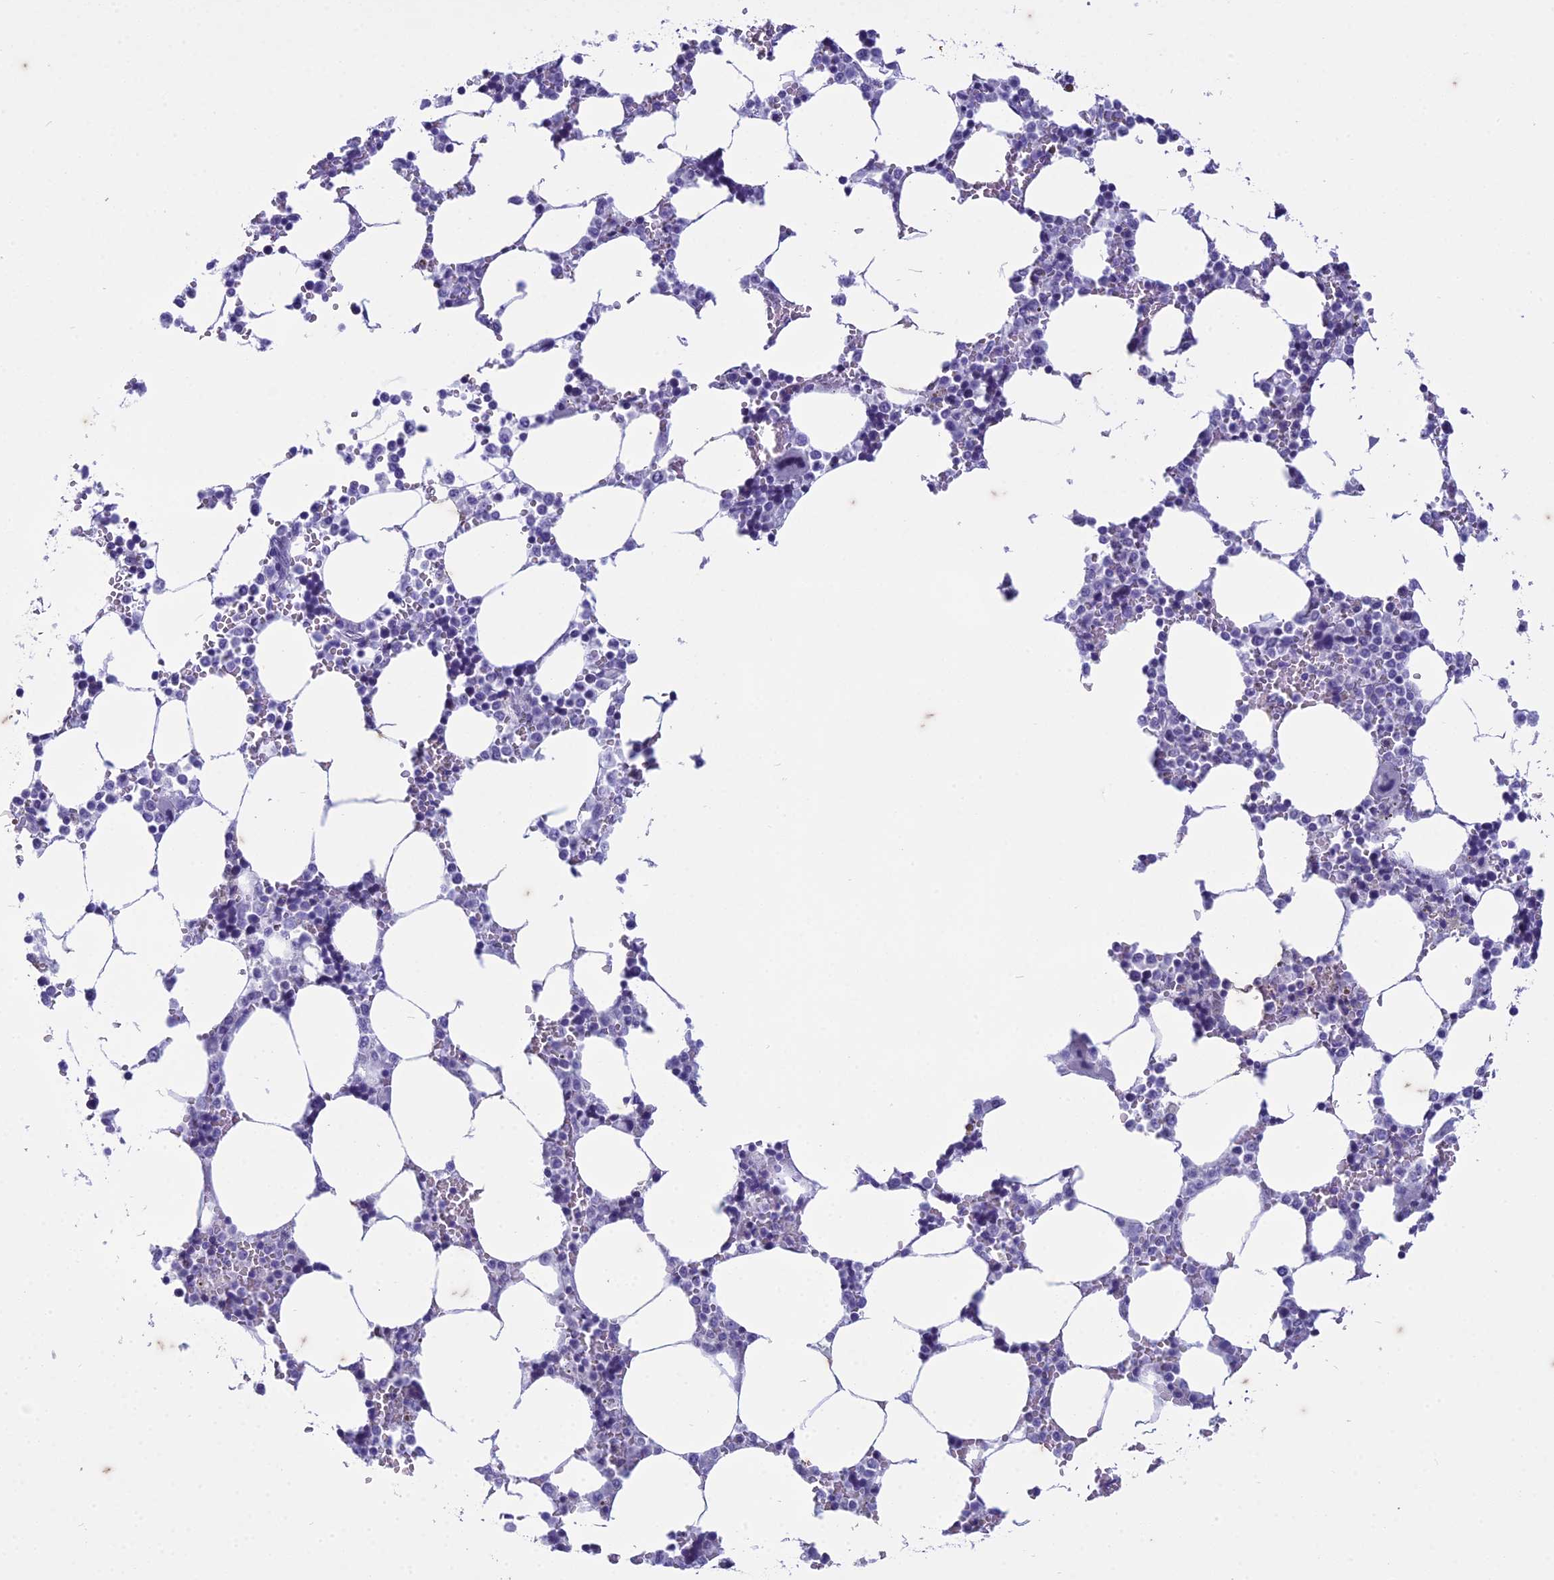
{"staining": {"intensity": "negative", "quantity": "none", "location": "none"}, "tissue": "bone marrow", "cell_type": "Hematopoietic cells", "image_type": "normal", "snomed": [{"axis": "morphology", "description": "Normal tissue, NOS"}, {"axis": "topography", "description": "Bone marrow"}], "caption": "High magnification brightfield microscopy of unremarkable bone marrow stained with DAB (3,3'-diaminobenzidine) (brown) and counterstained with hematoxylin (blue): hematopoietic cells show no significant positivity. (DAB (3,3'-diaminobenzidine) IHC with hematoxylin counter stain).", "gene": "HMGB4", "patient": {"sex": "male", "age": 64}}